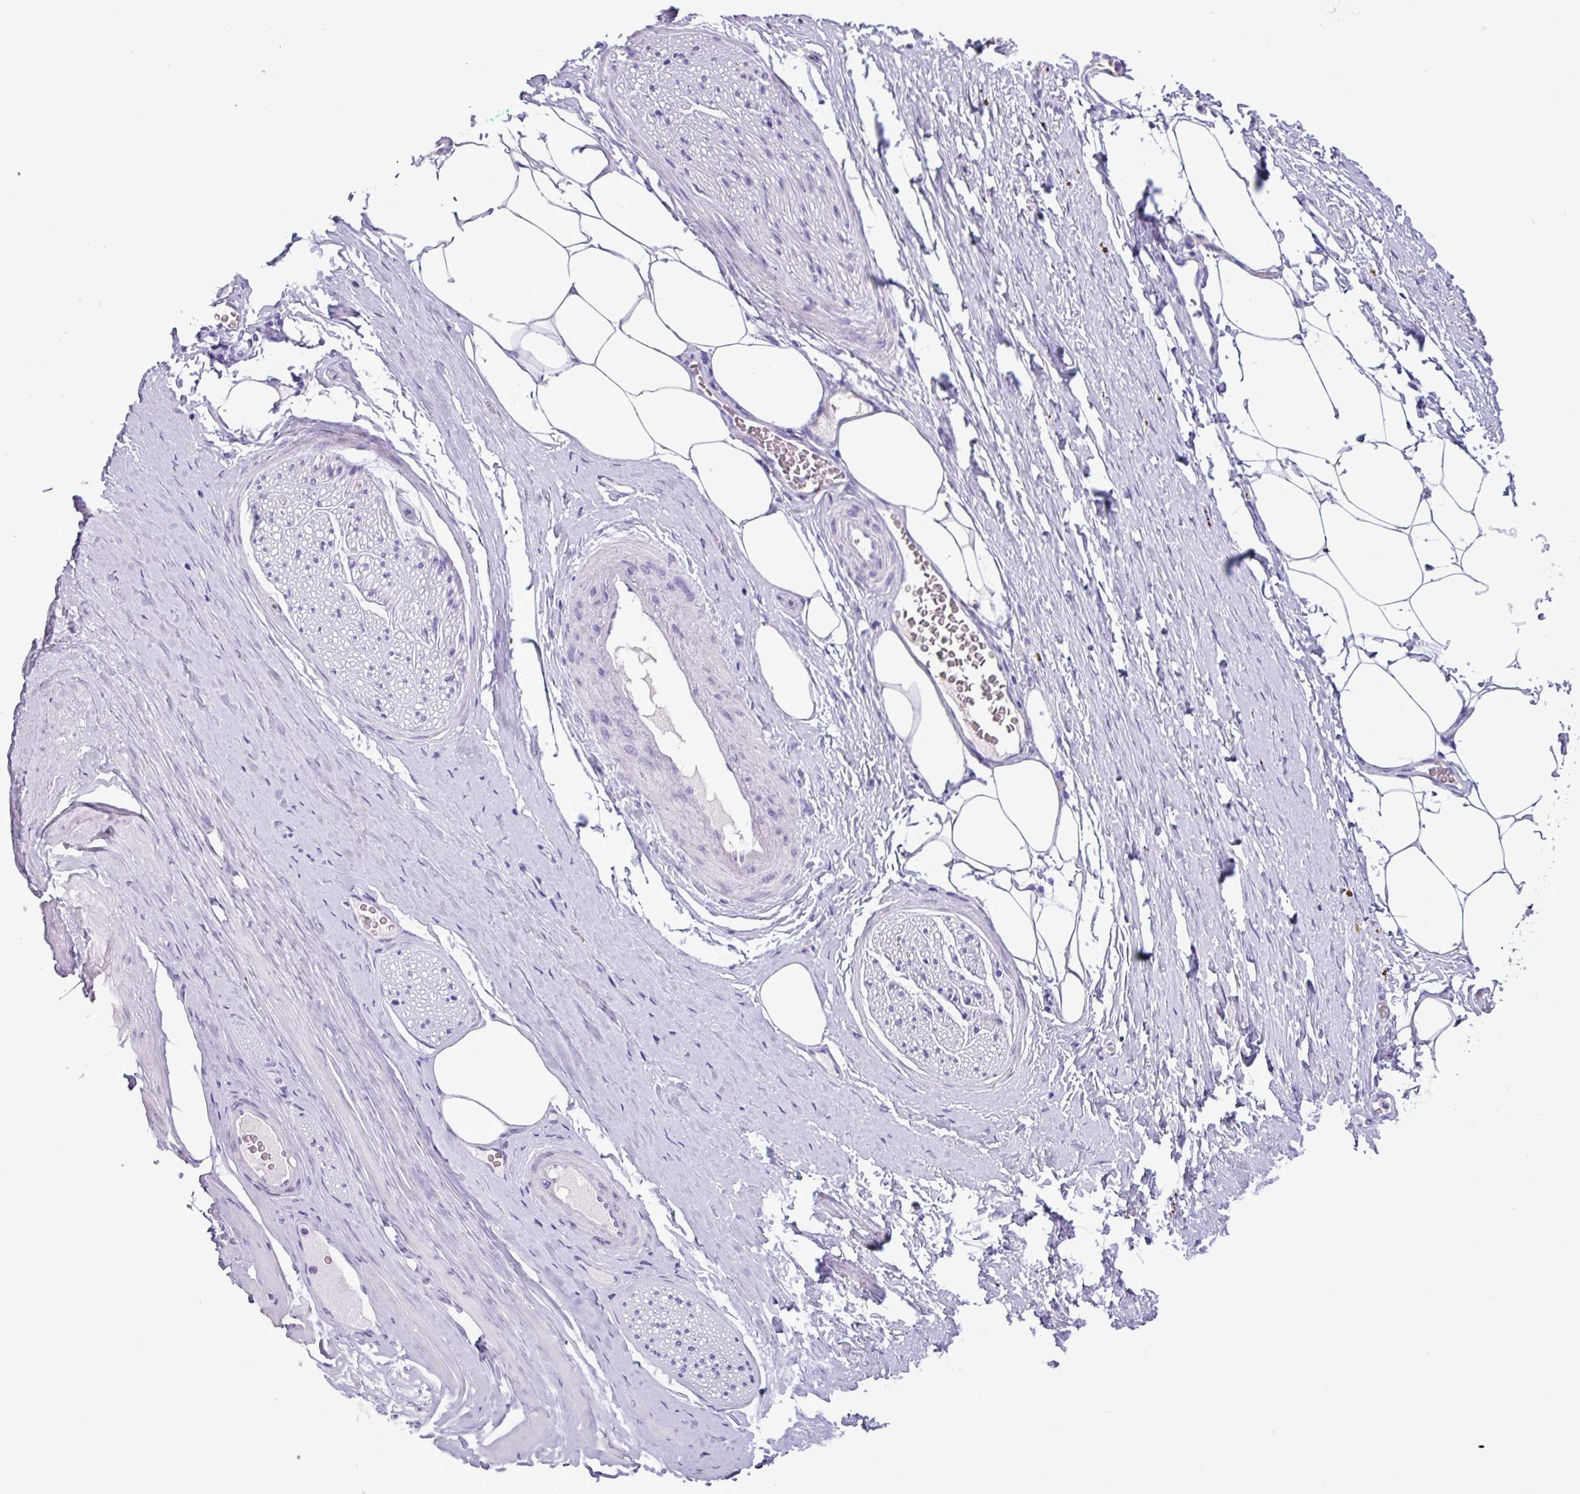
{"staining": {"intensity": "negative", "quantity": "none", "location": "none"}, "tissue": "adipose tissue", "cell_type": "Adipocytes", "image_type": "normal", "snomed": [{"axis": "morphology", "description": "Normal tissue, NOS"}, {"axis": "morphology", "description": "Adenocarcinoma, High grade"}, {"axis": "topography", "description": "Prostate"}, {"axis": "topography", "description": "Peripheral nerve tissue"}], "caption": "The micrograph exhibits no significant expression in adipocytes of adipose tissue. (DAB immunohistochemistry (IHC) with hematoxylin counter stain).", "gene": "STIMATE", "patient": {"sex": "male", "age": 68}}